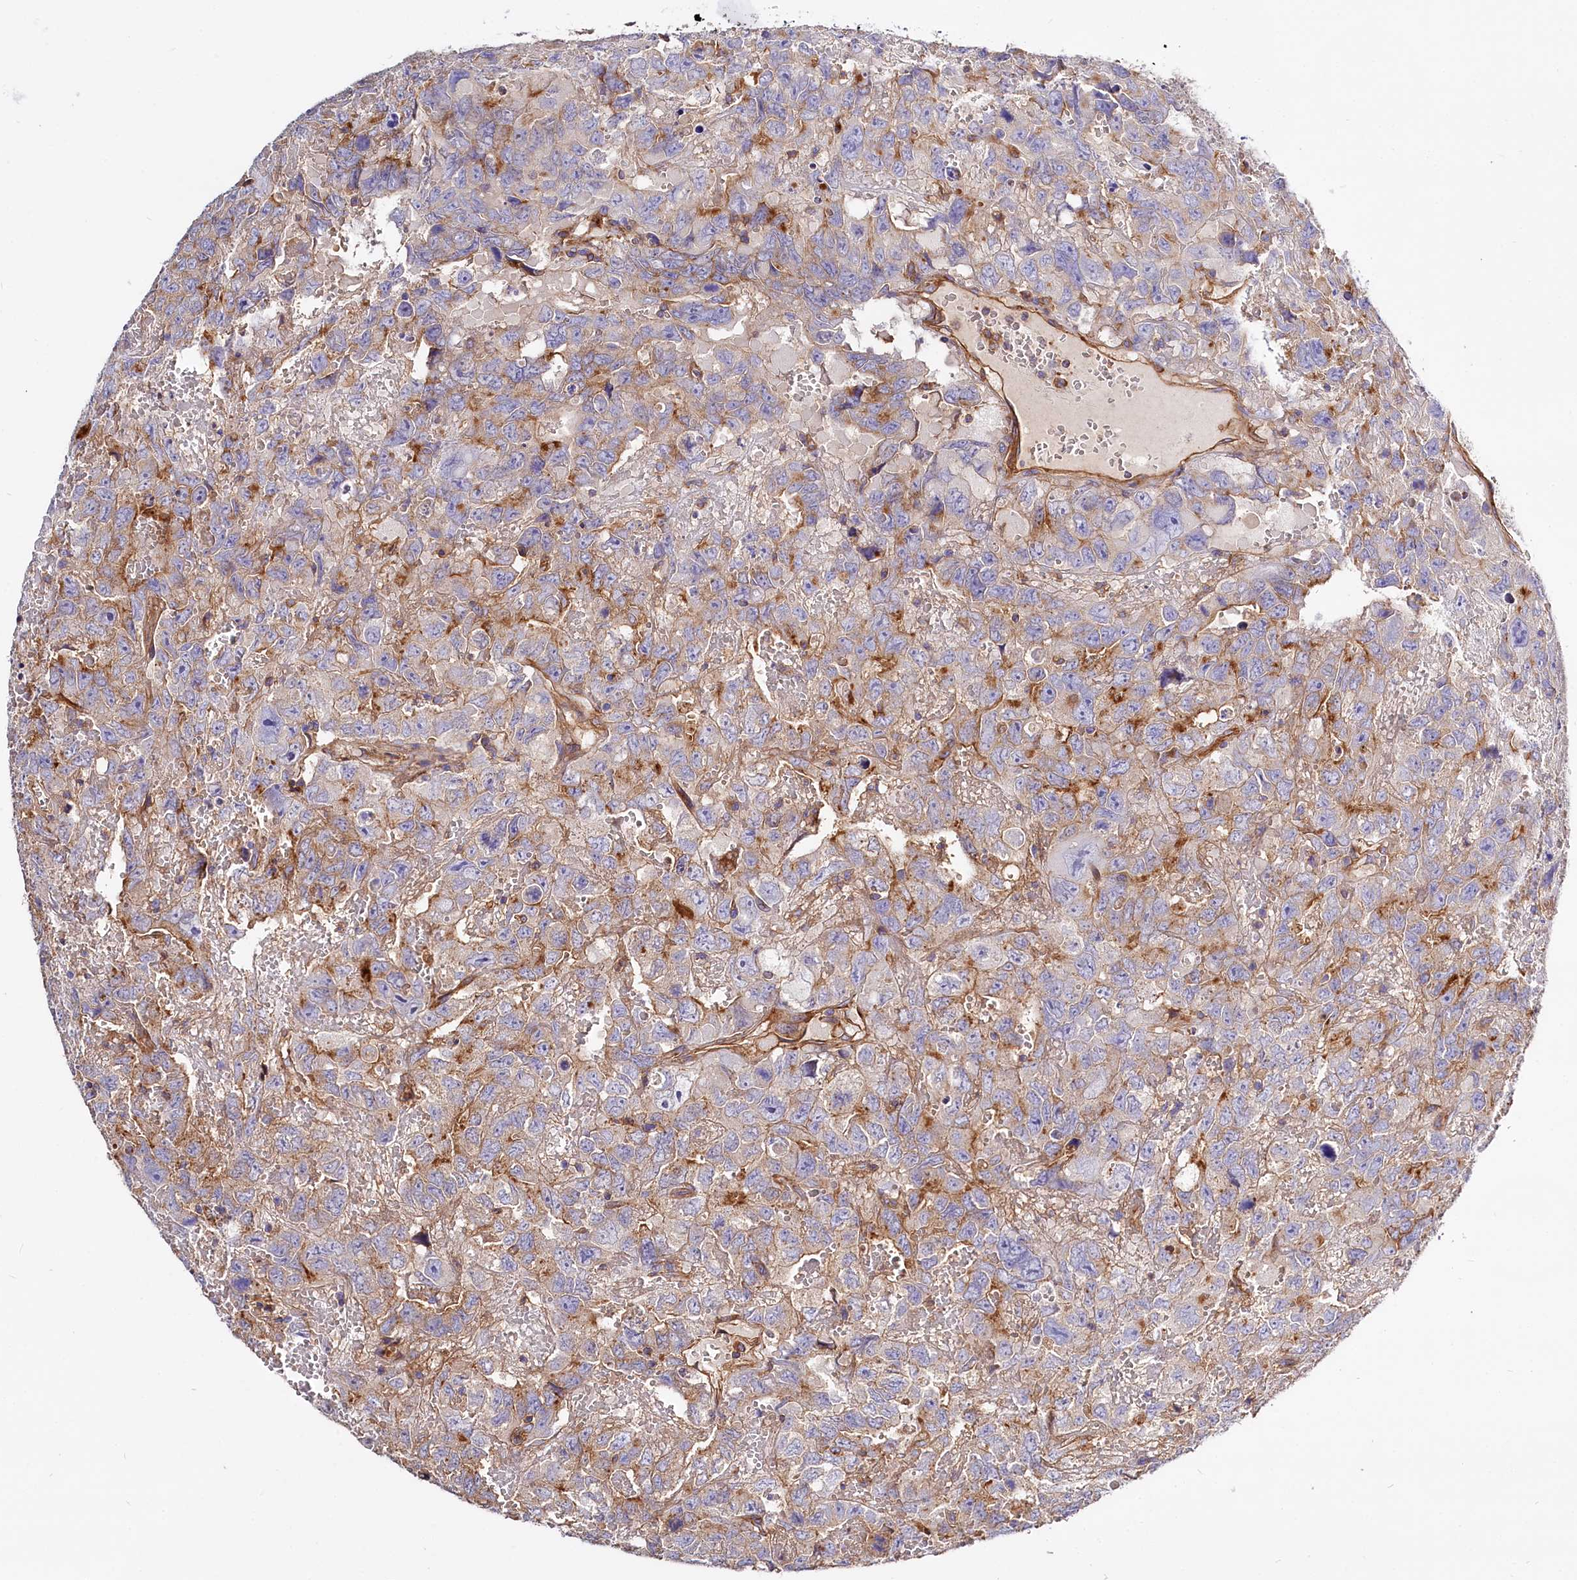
{"staining": {"intensity": "moderate", "quantity": "25%-75%", "location": "cytoplasmic/membranous"}, "tissue": "testis cancer", "cell_type": "Tumor cells", "image_type": "cancer", "snomed": [{"axis": "morphology", "description": "Carcinoma, Embryonal, NOS"}, {"axis": "topography", "description": "Testis"}], "caption": "Immunohistochemistry (IHC) of embryonal carcinoma (testis) exhibits medium levels of moderate cytoplasmic/membranous staining in approximately 25%-75% of tumor cells.", "gene": "ANO6", "patient": {"sex": "male", "age": 45}}